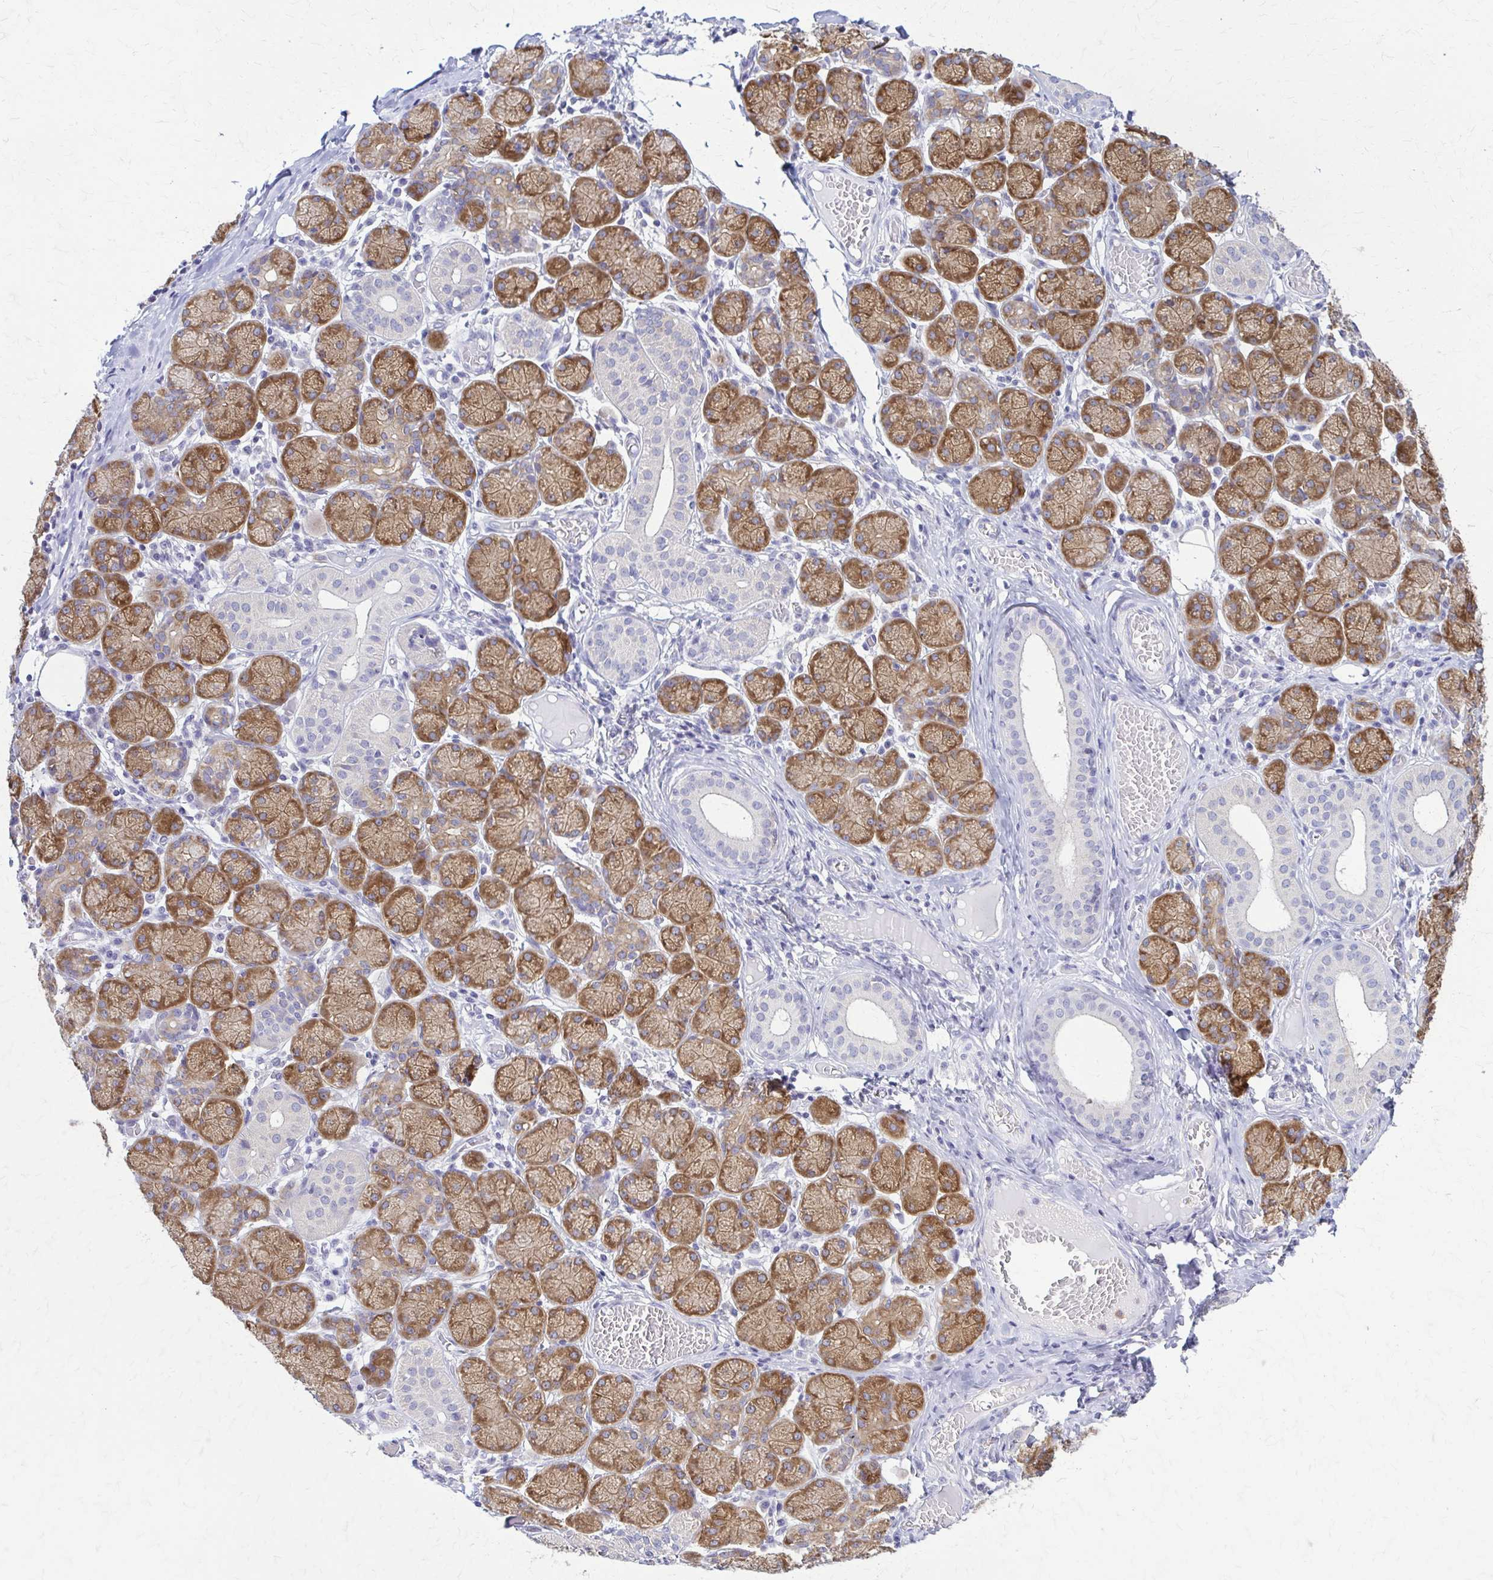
{"staining": {"intensity": "moderate", "quantity": "25%-75%", "location": "cytoplasmic/membranous"}, "tissue": "salivary gland", "cell_type": "Glandular cells", "image_type": "normal", "snomed": [{"axis": "morphology", "description": "Normal tissue, NOS"}, {"axis": "topography", "description": "Salivary gland"}], "caption": "A brown stain shows moderate cytoplasmic/membranous positivity of a protein in glandular cells of benign salivary gland. (brown staining indicates protein expression, while blue staining denotes nuclei).", "gene": "PIK3AP1", "patient": {"sex": "female", "age": 24}}